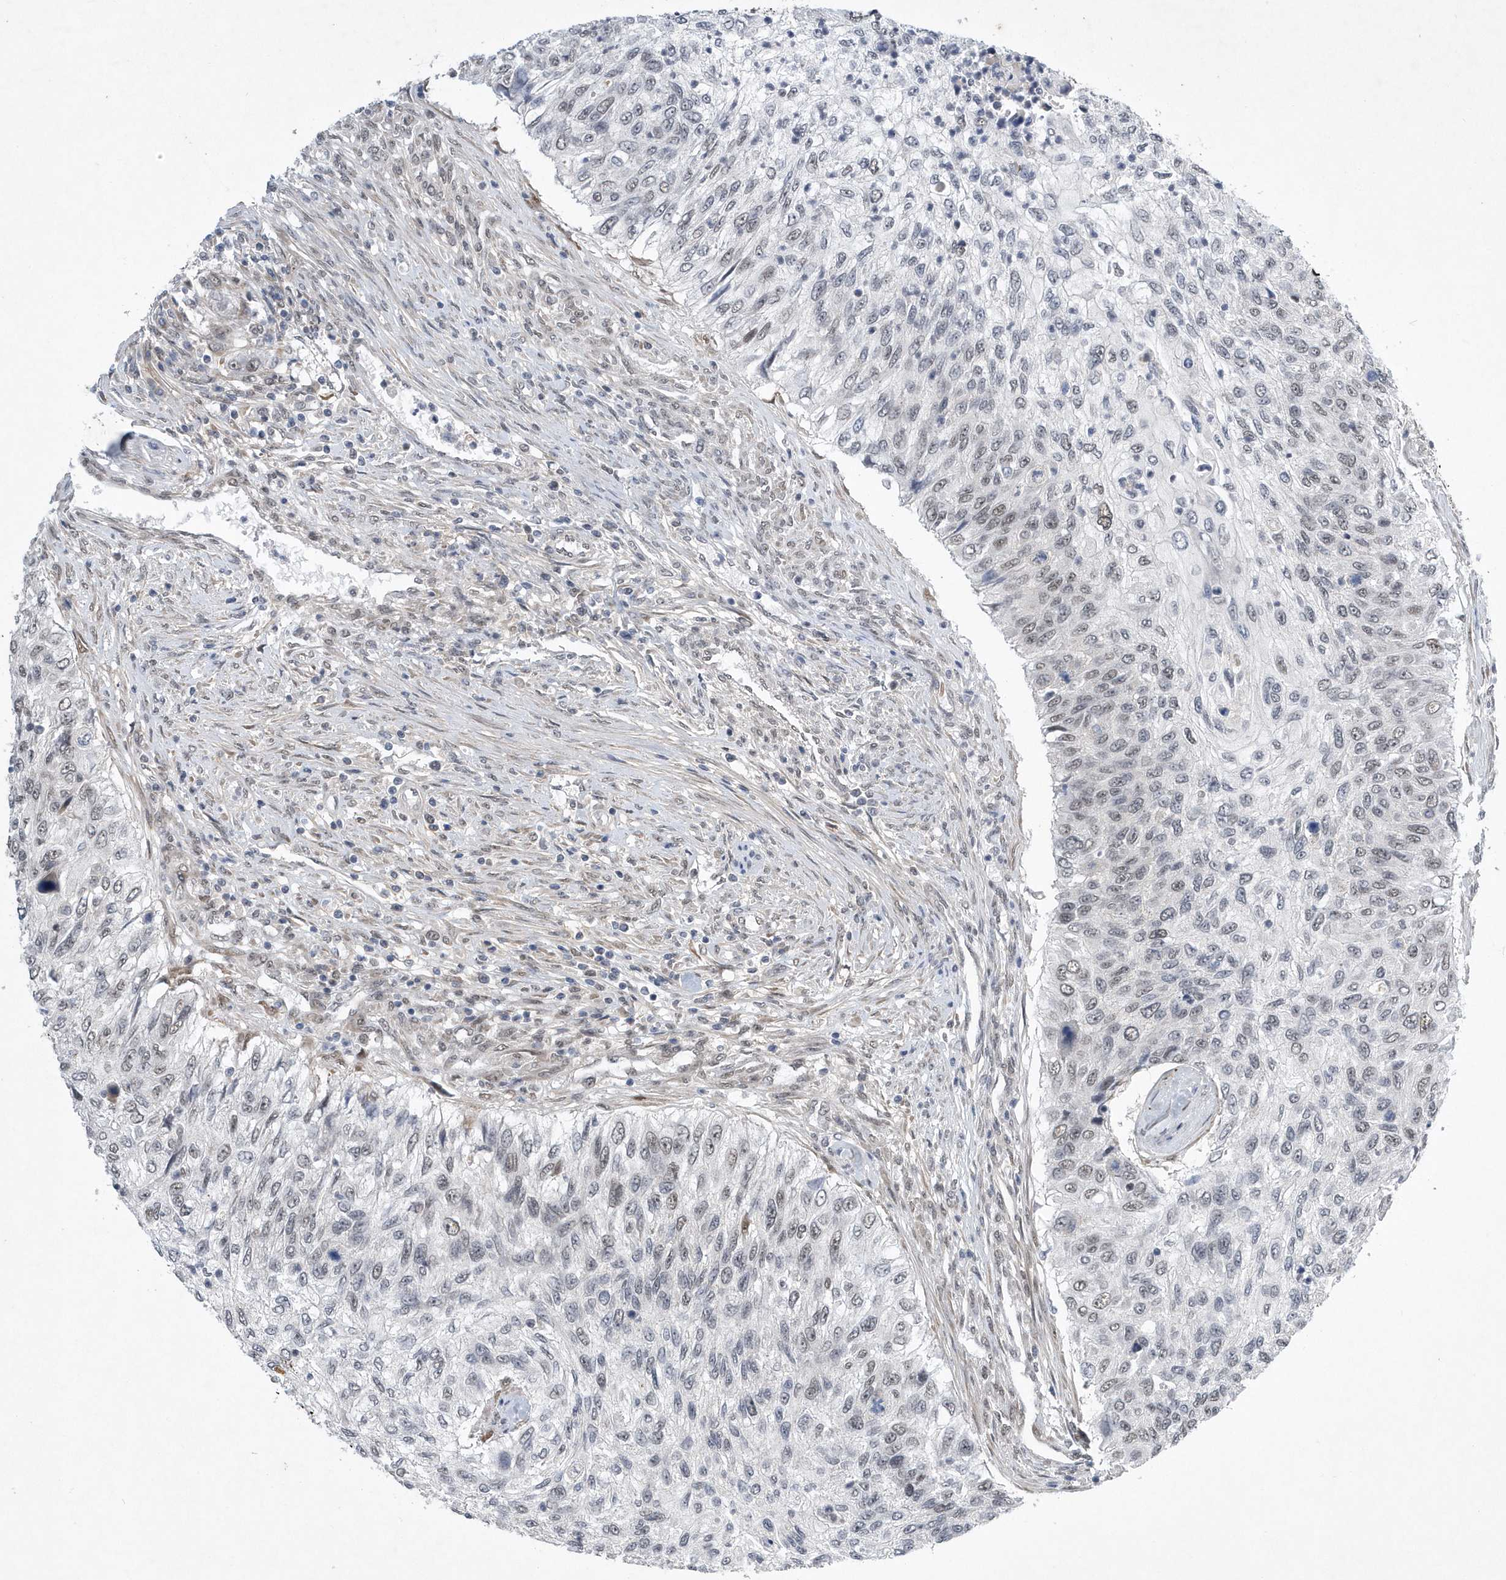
{"staining": {"intensity": "negative", "quantity": "none", "location": "none"}, "tissue": "urothelial cancer", "cell_type": "Tumor cells", "image_type": "cancer", "snomed": [{"axis": "morphology", "description": "Urothelial carcinoma, High grade"}, {"axis": "topography", "description": "Urinary bladder"}], "caption": "Tumor cells are negative for protein expression in human urothelial carcinoma (high-grade). Nuclei are stained in blue.", "gene": "FAM217A", "patient": {"sex": "female", "age": 60}}